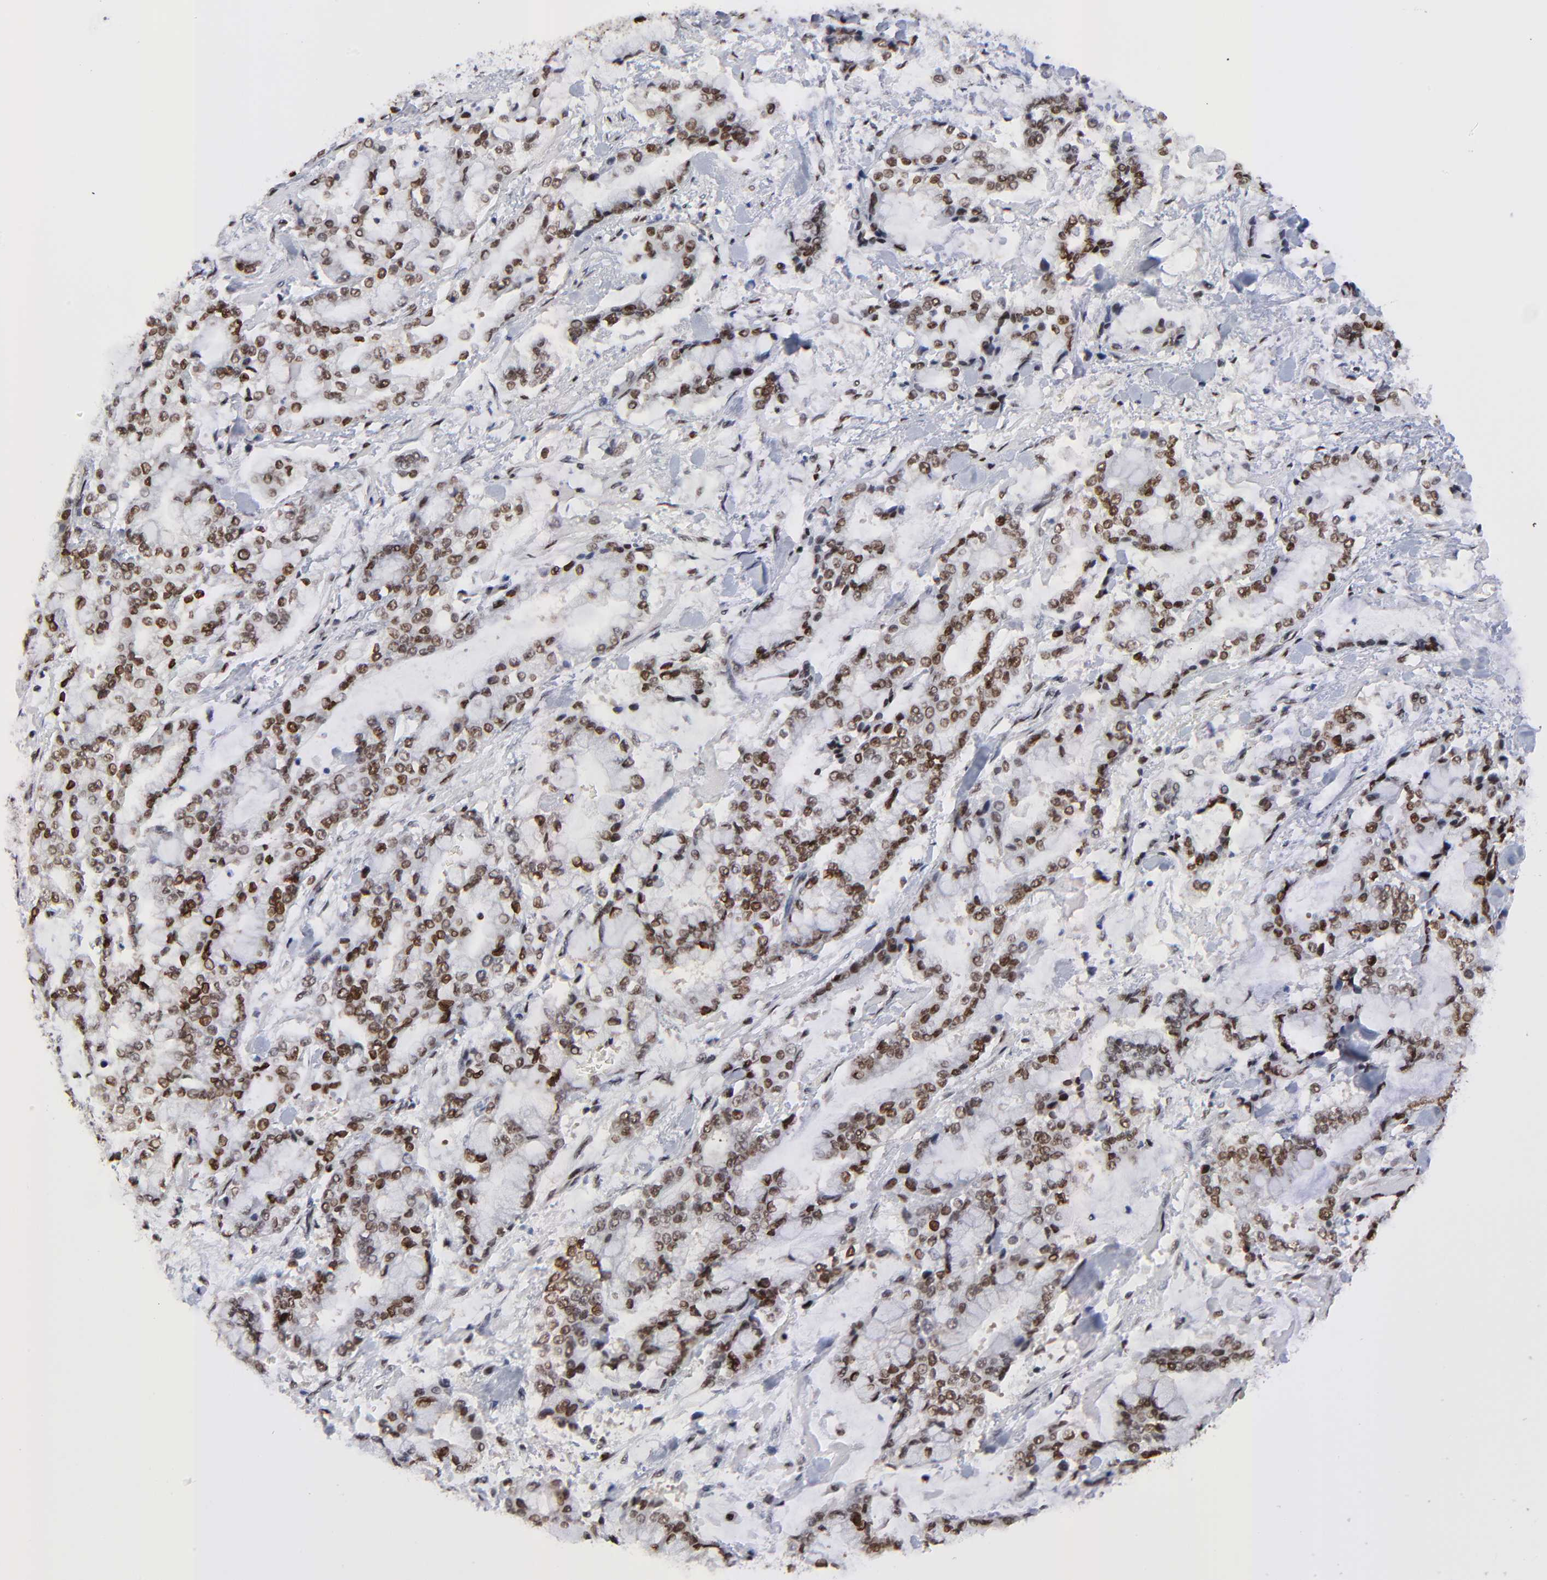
{"staining": {"intensity": "moderate", "quantity": ">75%", "location": "nuclear"}, "tissue": "stomach cancer", "cell_type": "Tumor cells", "image_type": "cancer", "snomed": [{"axis": "morphology", "description": "Normal tissue, NOS"}, {"axis": "morphology", "description": "Adenocarcinoma, NOS"}, {"axis": "topography", "description": "Stomach, upper"}, {"axis": "topography", "description": "Stomach"}], "caption": "Moderate nuclear positivity for a protein is appreciated in about >75% of tumor cells of stomach cancer (adenocarcinoma) using IHC.", "gene": "ZMYM3", "patient": {"sex": "male", "age": 76}}